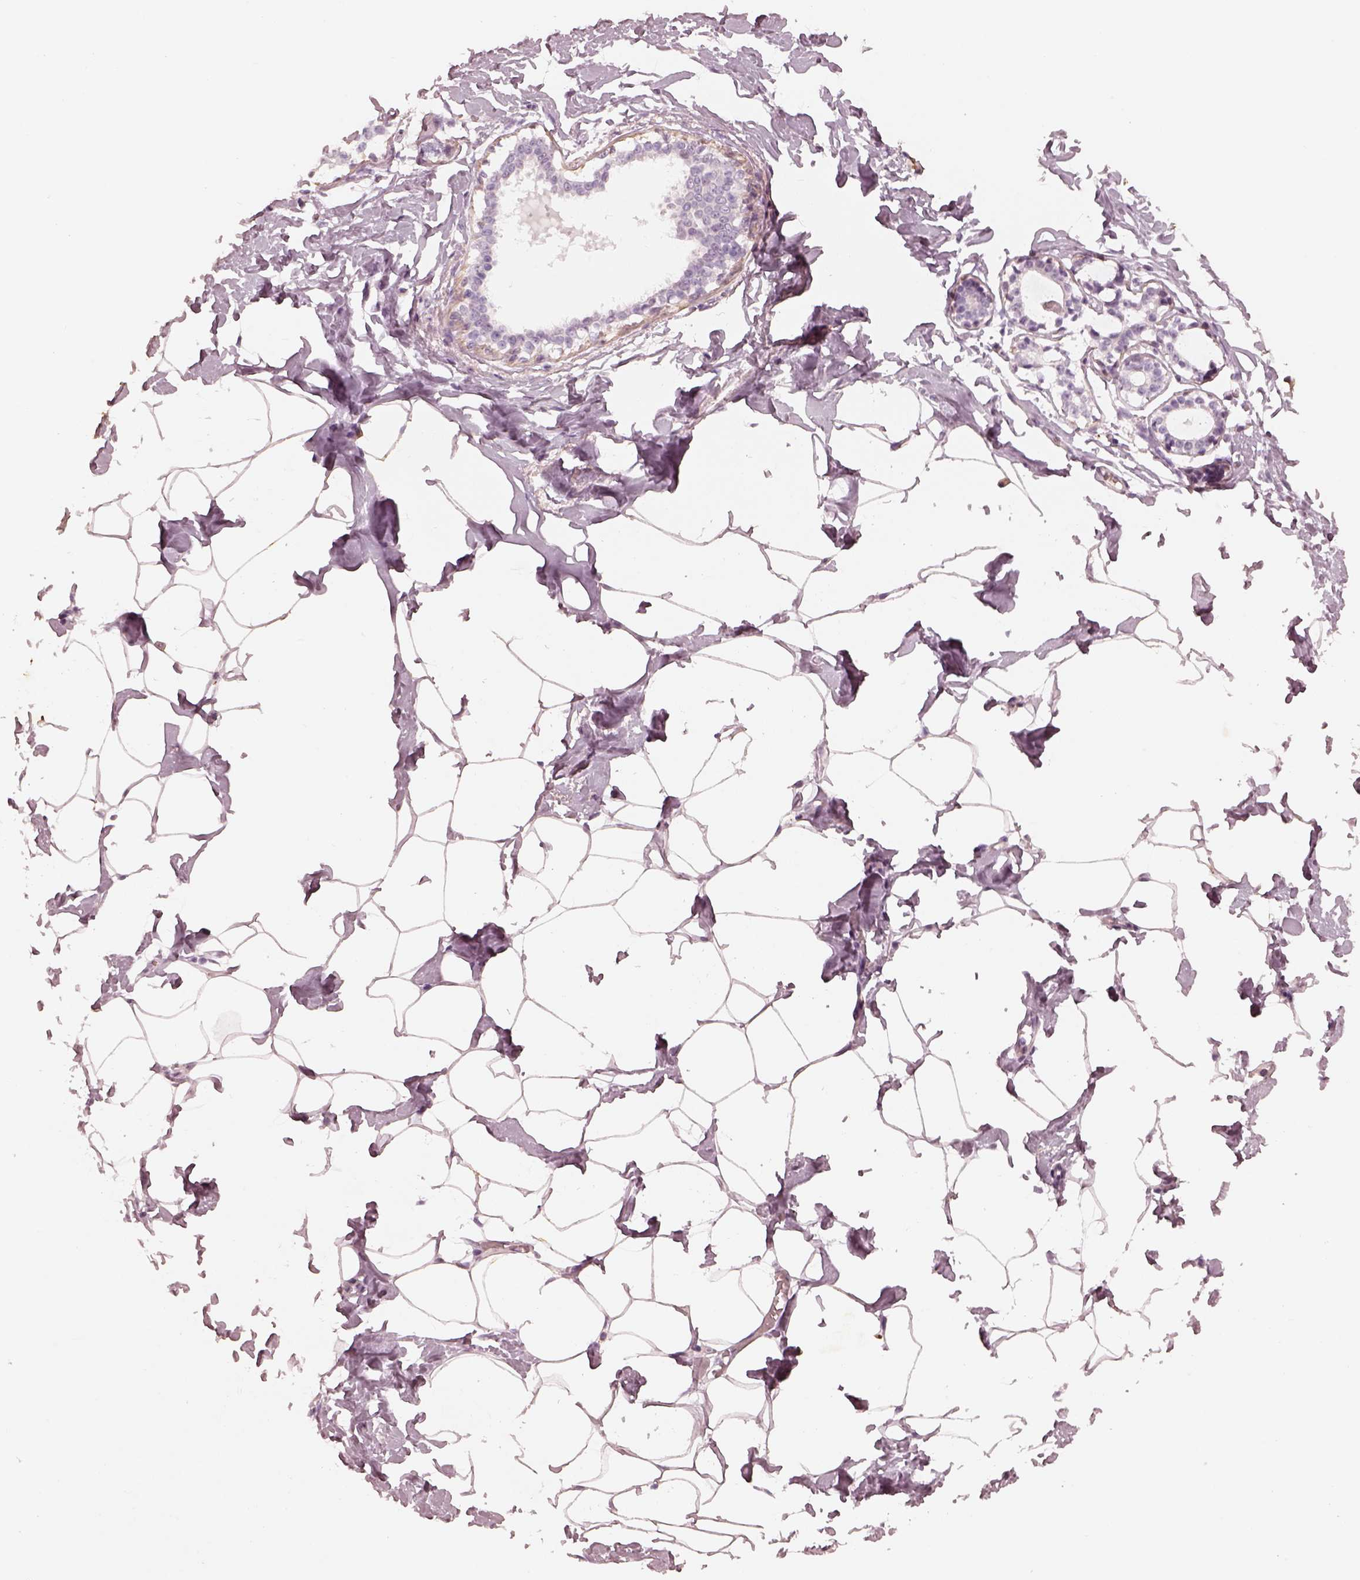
{"staining": {"intensity": "negative", "quantity": "none", "location": "none"}, "tissue": "breast", "cell_type": "Adipocytes", "image_type": "normal", "snomed": [{"axis": "morphology", "description": "Normal tissue, NOS"}, {"axis": "morphology", "description": "Lobular carcinoma, in situ"}, {"axis": "topography", "description": "Breast"}], "caption": "Micrograph shows no significant protein staining in adipocytes of unremarkable breast.", "gene": "ADRB3", "patient": {"sex": "female", "age": 35}}